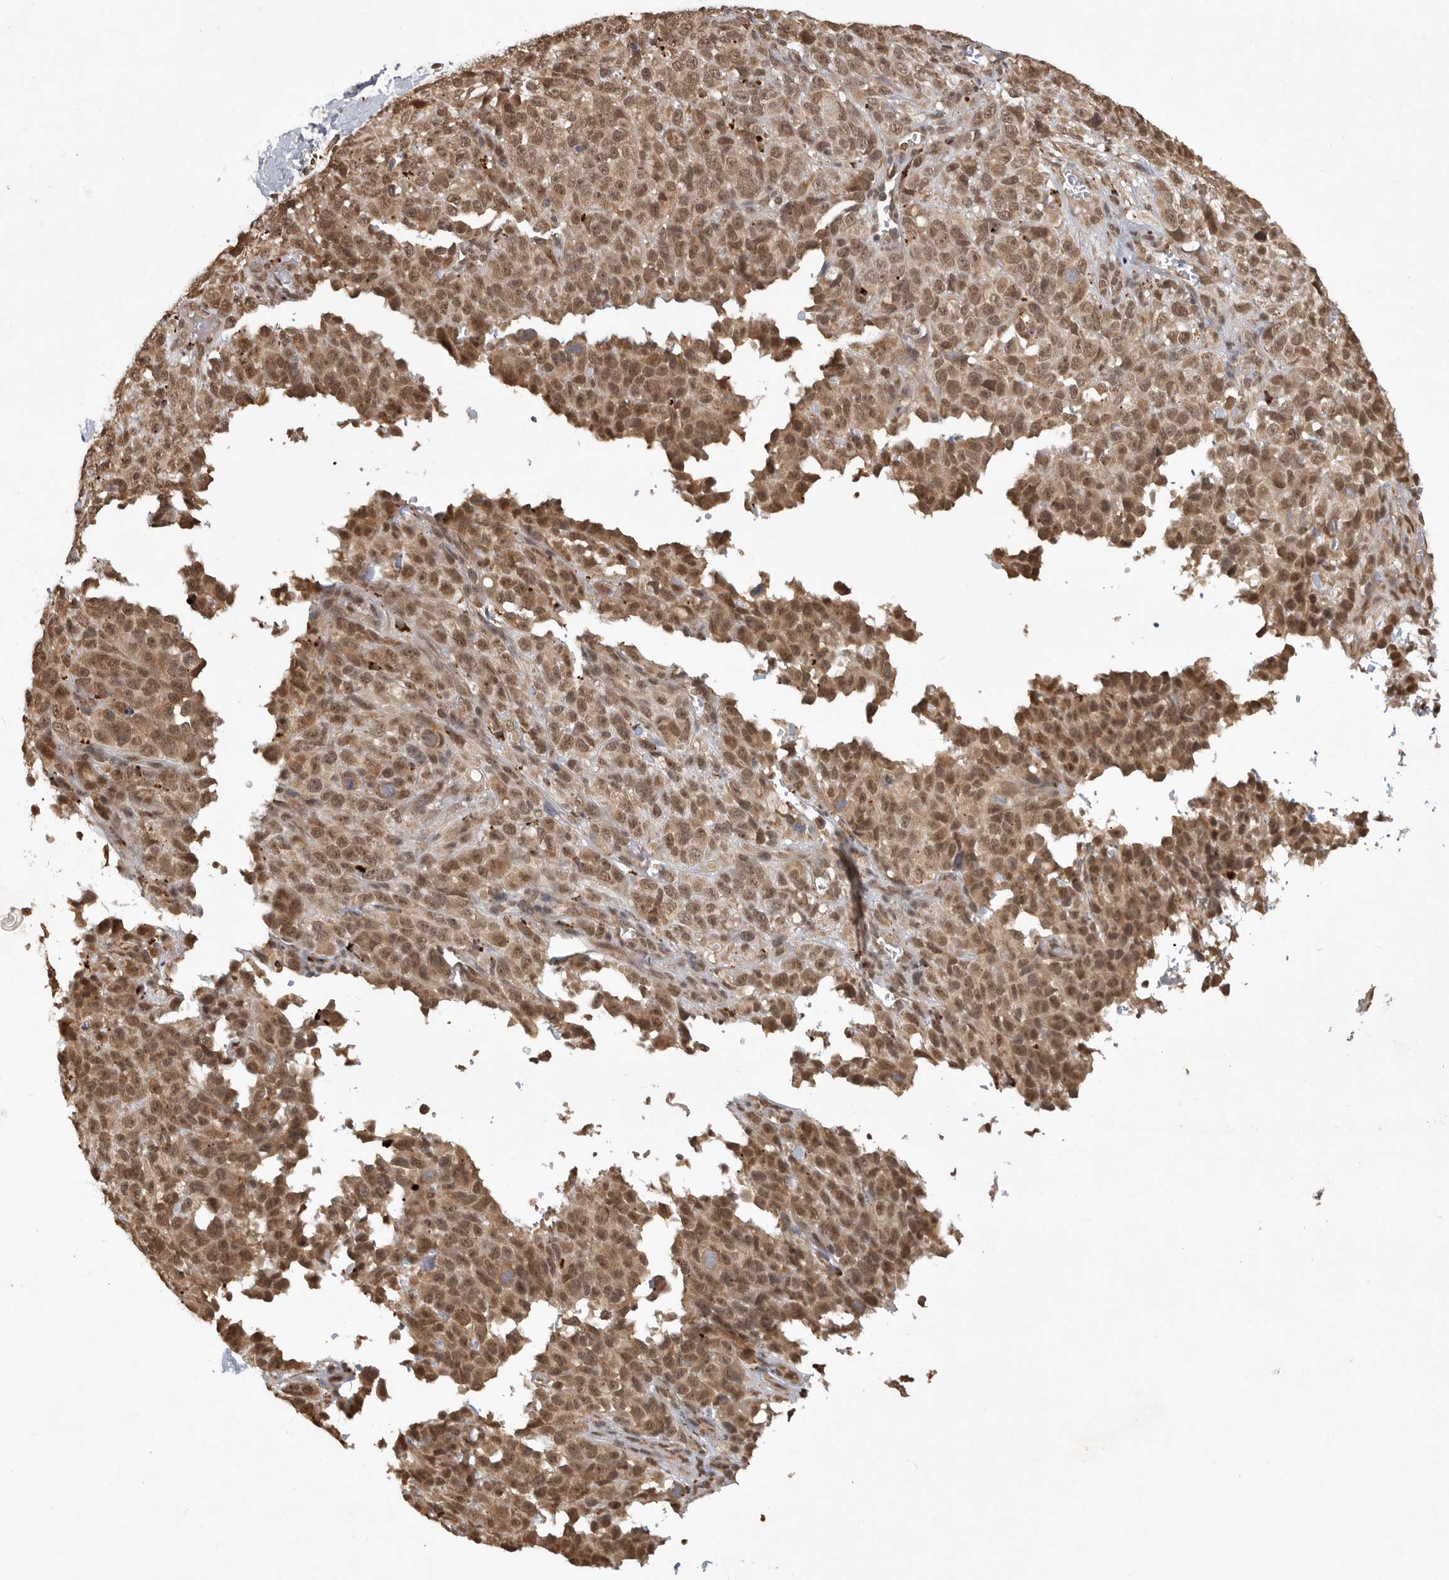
{"staining": {"intensity": "moderate", "quantity": ">75%", "location": "cytoplasmic/membranous,nuclear"}, "tissue": "melanoma", "cell_type": "Tumor cells", "image_type": "cancer", "snomed": [{"axis": "morphology", "description": "Malignant melanoma, Metastatic site"}, {"axis": "topography", "description": "Skin"}], "caption": "A brown stain shows moderate cytoplasmic/membranous and nuclear positivity of a protein in malignant melanoma (metastatic site) tumor cells.", "gene": "ZNF83", "patient": {"sex": "female", "age": 72}}